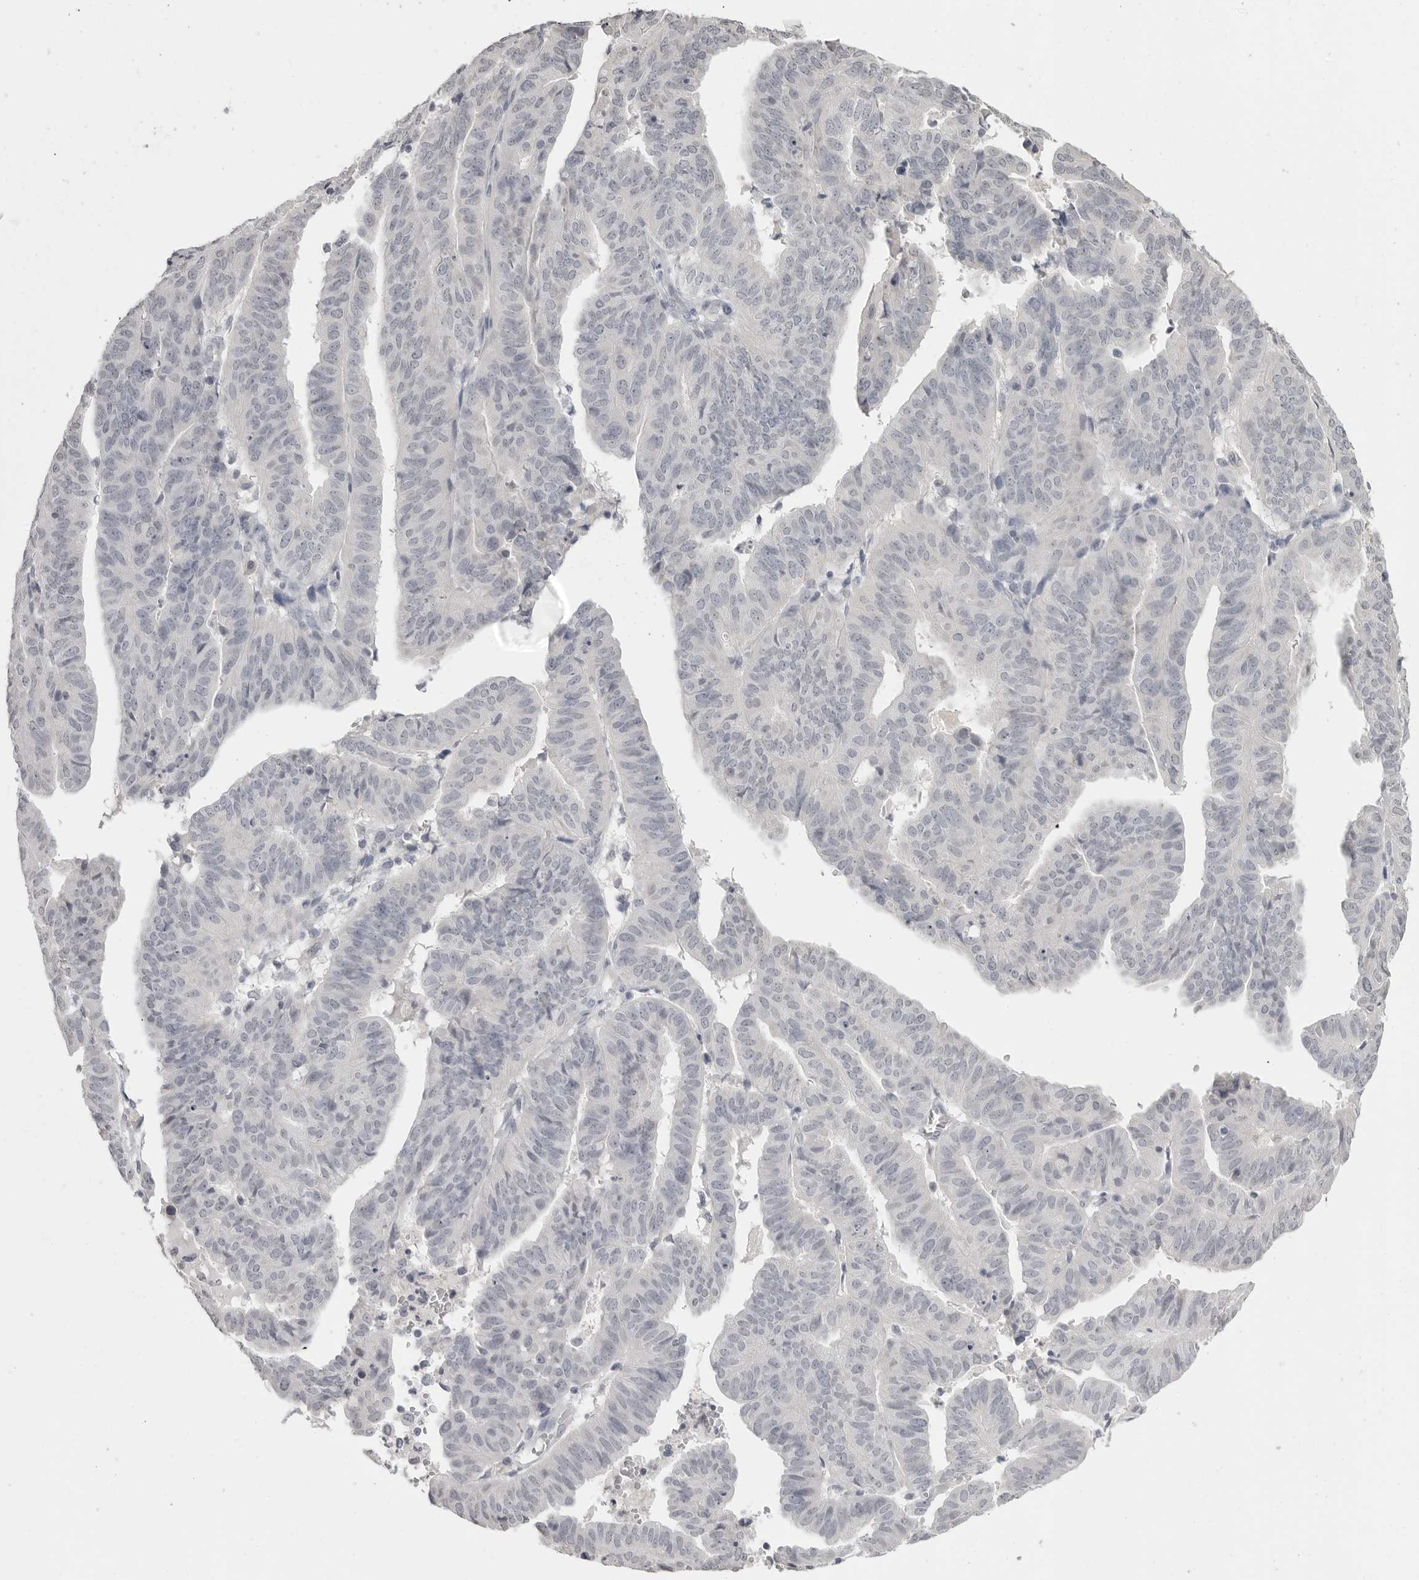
{"staining": {"intensity": "negative", "quantity": "none", "location": "none"}, "tissue": "endometrial cancer", "cell_type": "Tumor cells", "image_type": "cancer", "snomed": [{"axis": "morphology", "description": "Adenocarcinoma, NOS"}, {"axis": "topography", "description": "Uterus"}], "caption": "The immunohistochemistry image has no significant expression in tumor cells of endometrial cancer tissue.", "gene": "PRSS1", "patient": {"sex": "female", "age": 77}}